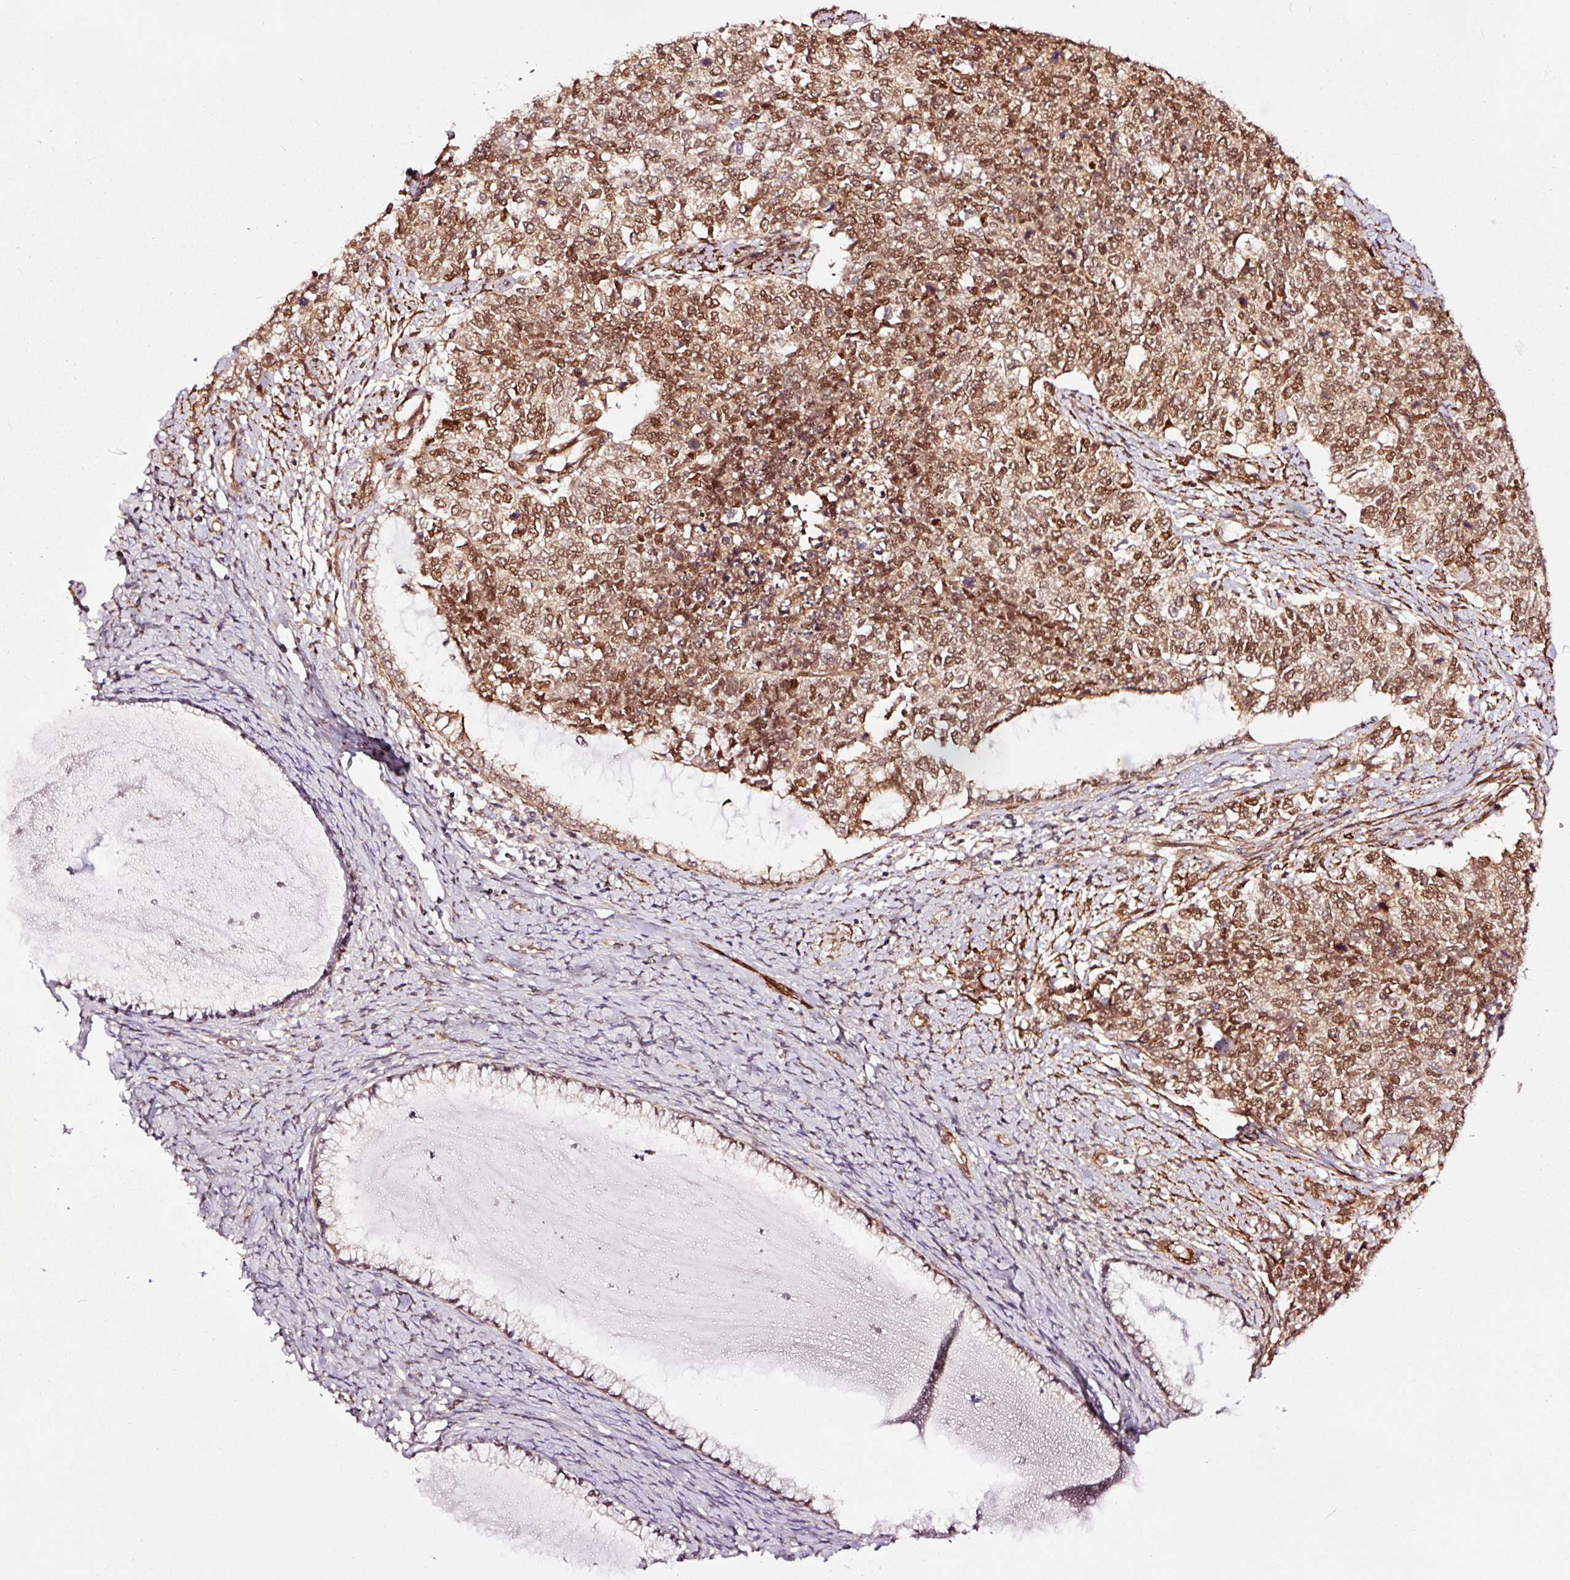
{"staining": {"intensity": "moderate", "quantity": ">75%", "location": "nuclear"}, "tissue": "cervical cancer", "cell_type": "Tumor cells", "image_type": "cancer", "snomed": [{"axis": "morphology", "description": "Squamous cell carcinoma, NOS"}, {"axis": "topography", "description": "Cervix"}], "caption": "Human cervical squamous cell carcinoma stained with a protein marker demonstrates moderate staining in tumor cells.", "gene": "TPM1", "patient": {"sex": "female", "age": 63}}